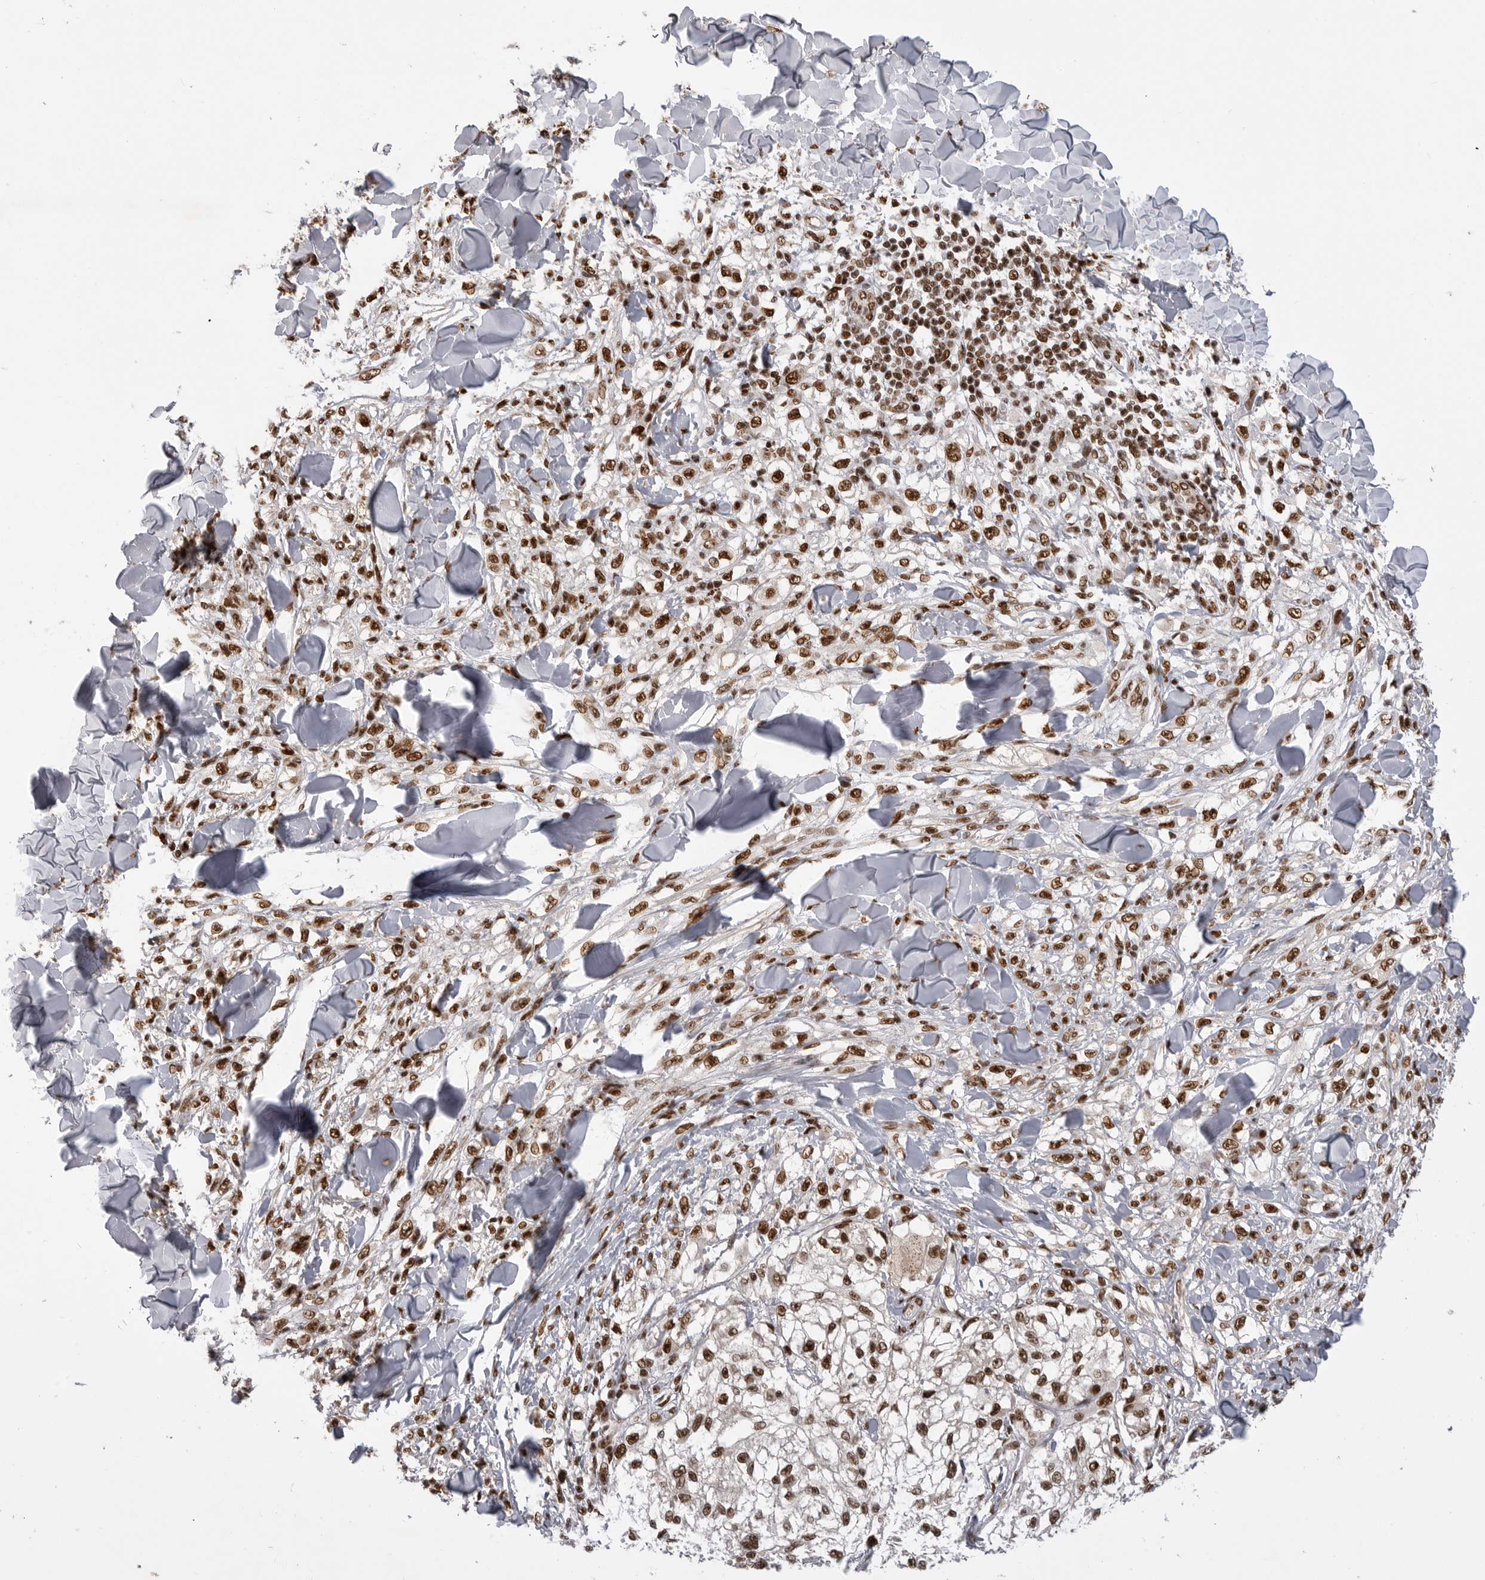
{"staining": {"intensity": "moderate", "quantity": ">75%", "location": "nuclear"}, "tissue": "melanoma", "cell_type": "Tumor cells", "image_type": "cancer", "snomed": [{"axis": "morphology", "description": "Malignant melanoma, NOS"}, {"axis": "topography", "description": "Skin of head"}], "caption": "Immunohistochemical staining of melanoma reveals medium levels of moderate nuclear expression in about >75% of tumor cells.", "gene": "PPP1R8", "patient": {"sex": "male", "age": 83}}